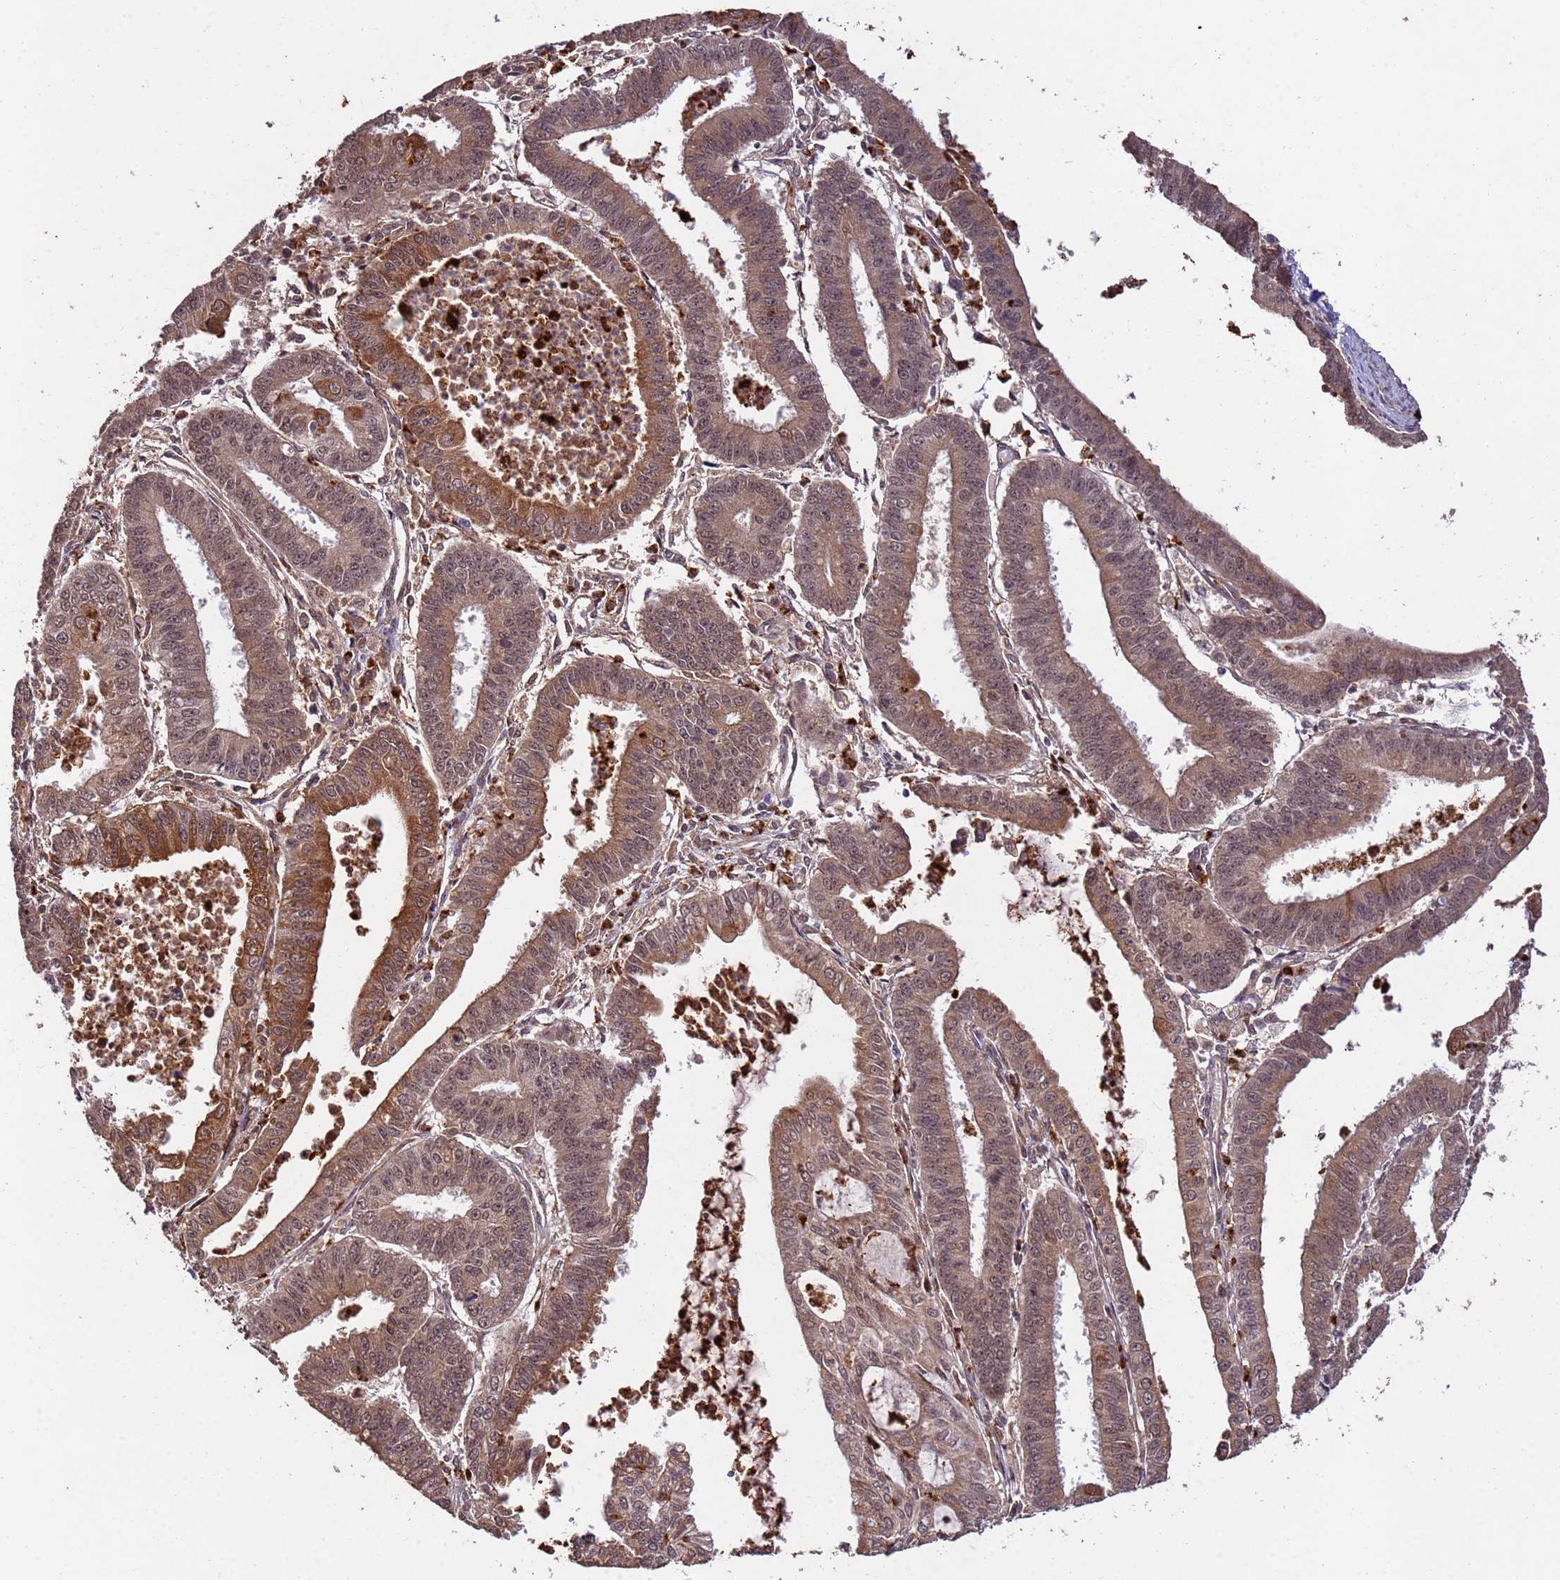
{"staining": {"intensity": "moderate", "quantity": "25%-75%", "location": "cytoplasmic/membranous,nuclear"}, "tissue": "endometrial cancer", "cell_type": "Tumor cells", "image_type": "cancer", "snomed": [{"axis": "morphology", "description": "Adenocarcinoma, NOS"}, {"axis": "topography", "description": "Endometrium"}], "caption": "Endometrial cancer (adenocarcinoma) stained with a protein marker shows moderate staining in tumor cells.", "gene": "ZNF619", "patient": {"sex": "female", "age": 73}}